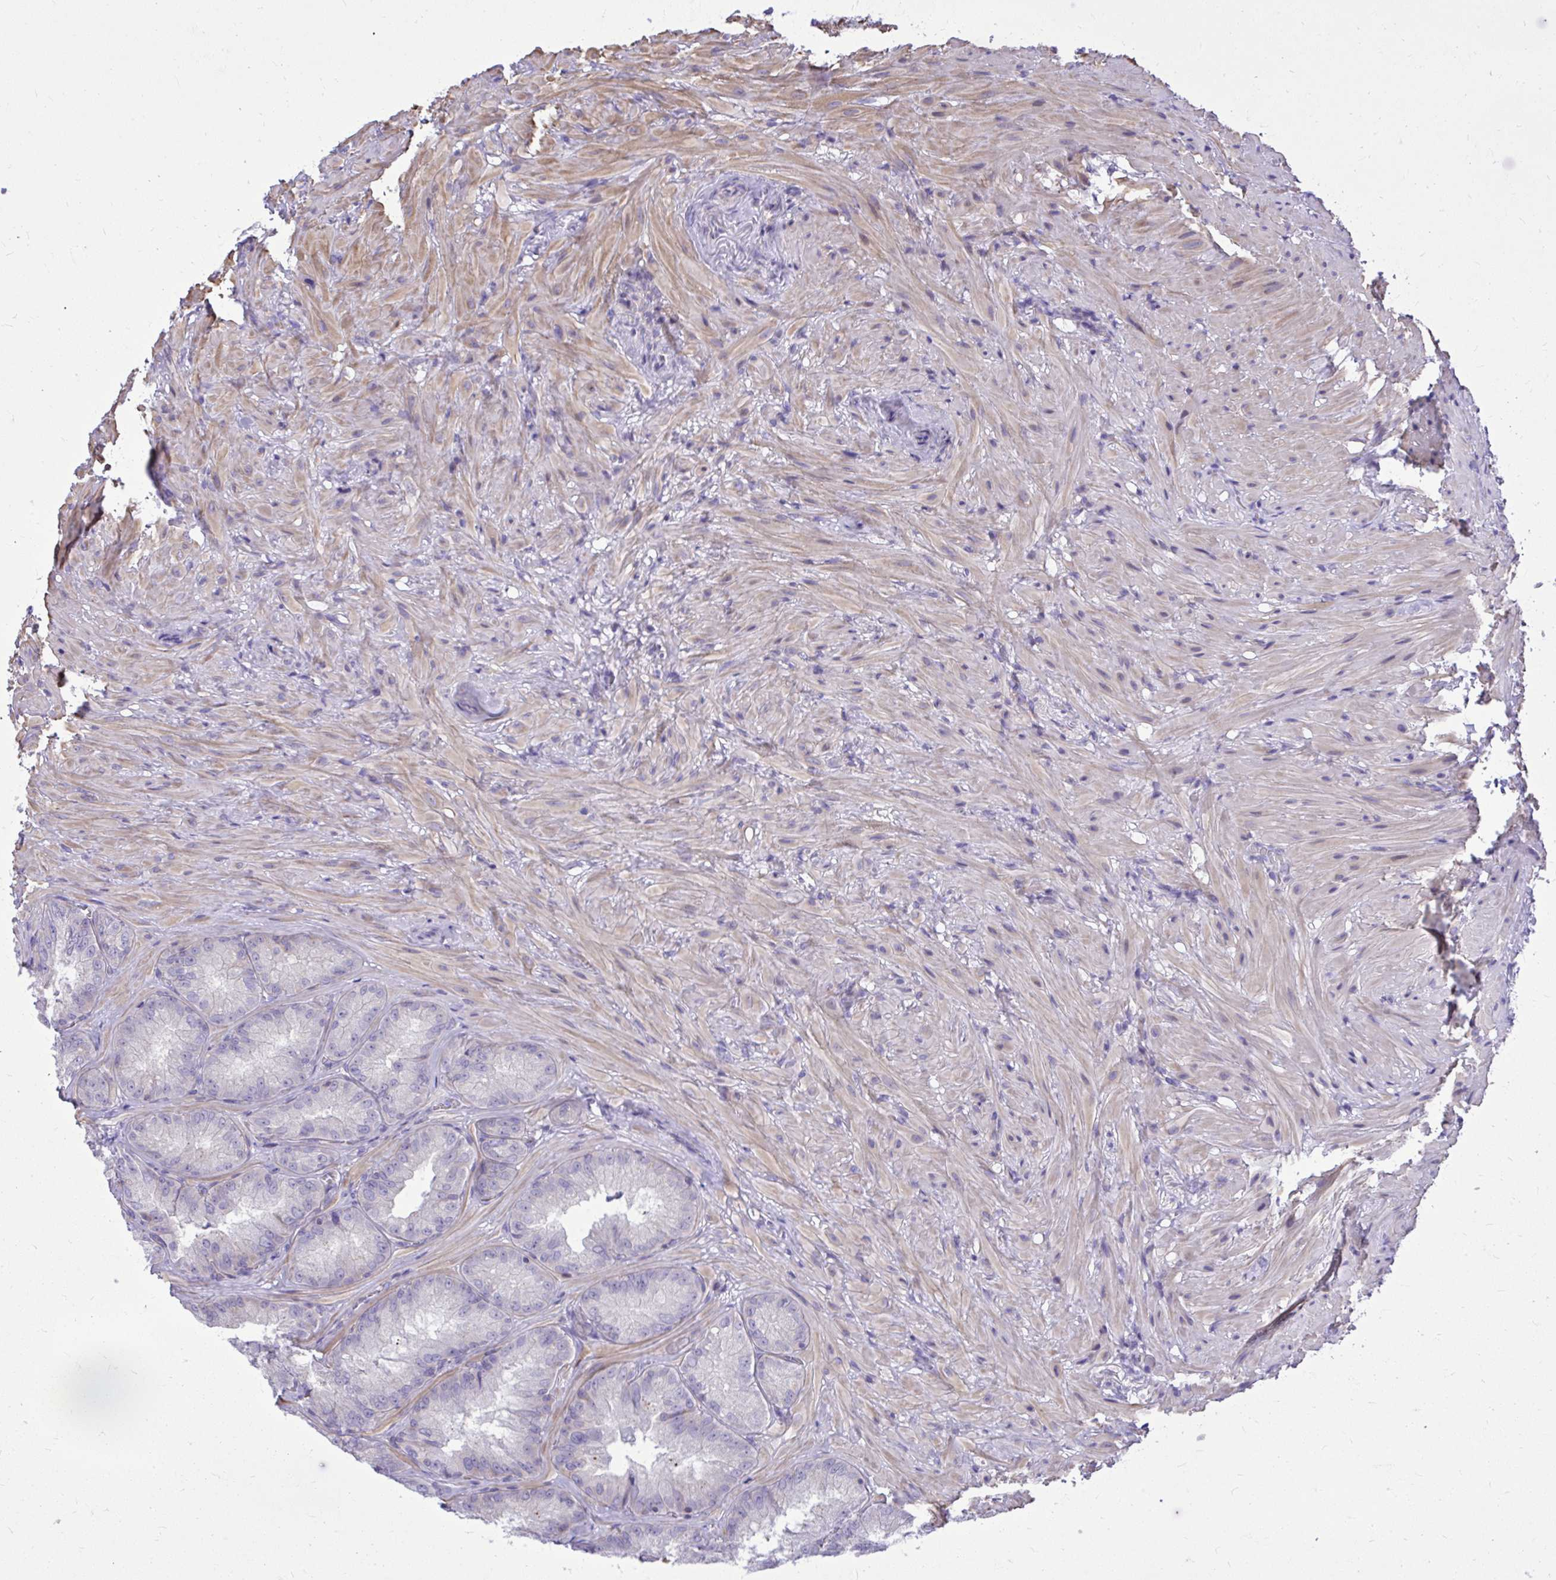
{"staining": {"intensity": "negative", "quantity": "none", "location": "none"}, "tissue": "seminal vesicle", "cell_type": "Glandular cells", "image_type": "normal", "snomed": [{"axis": "morphology", "description": "Normal tissue, NOS"}, {"axis": "topography", "description": "Seminal veicle"}], "caption": "This is an immunohistochemistry (IHC) micrograph of unremarkable human seminal vesicle. There is no expression in glandular cells.", "gene": "GRK4", "patient": {"sex": "male", "age": 47}}